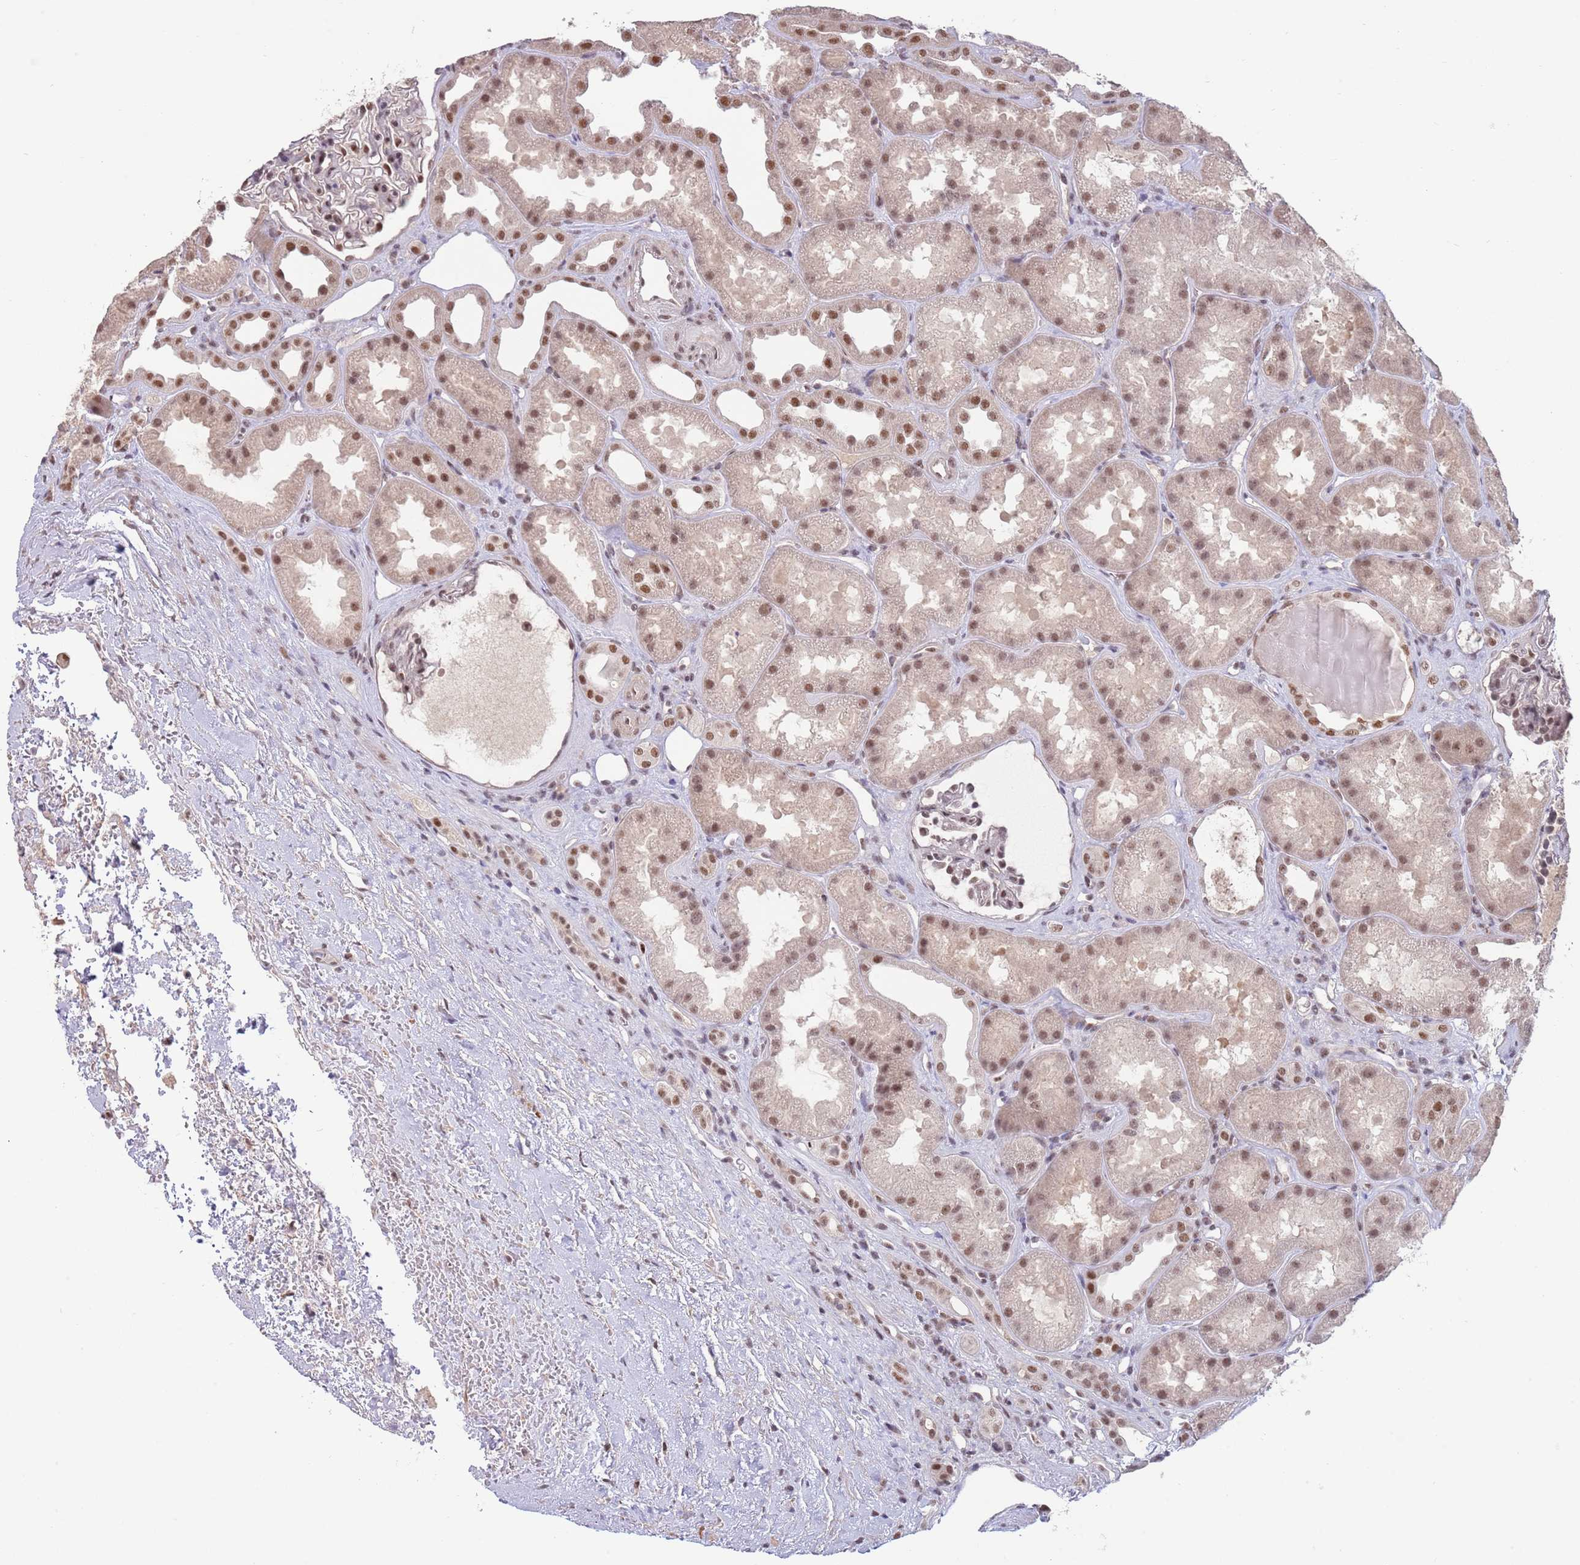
{"staining": {"intensity": "moderate", "quantity": "25%-75%", "location": "nuclear"}, "tissue": "kidney", "cell_type": "Cells in glomeruli", "image_type": "normal", "snomed": [{"axis": "morphology", "description": "Normal tissue, NOS"}, {"axis": "topography", "description": "Kidney"}], "caption": "Protein expression analysis of benign kidney displays moderate nuclear positivity in about 25%-75% of cells in glomeruli.", "gene": "ZBTB7A", "patient": {"sex": "male", "age": 61}}